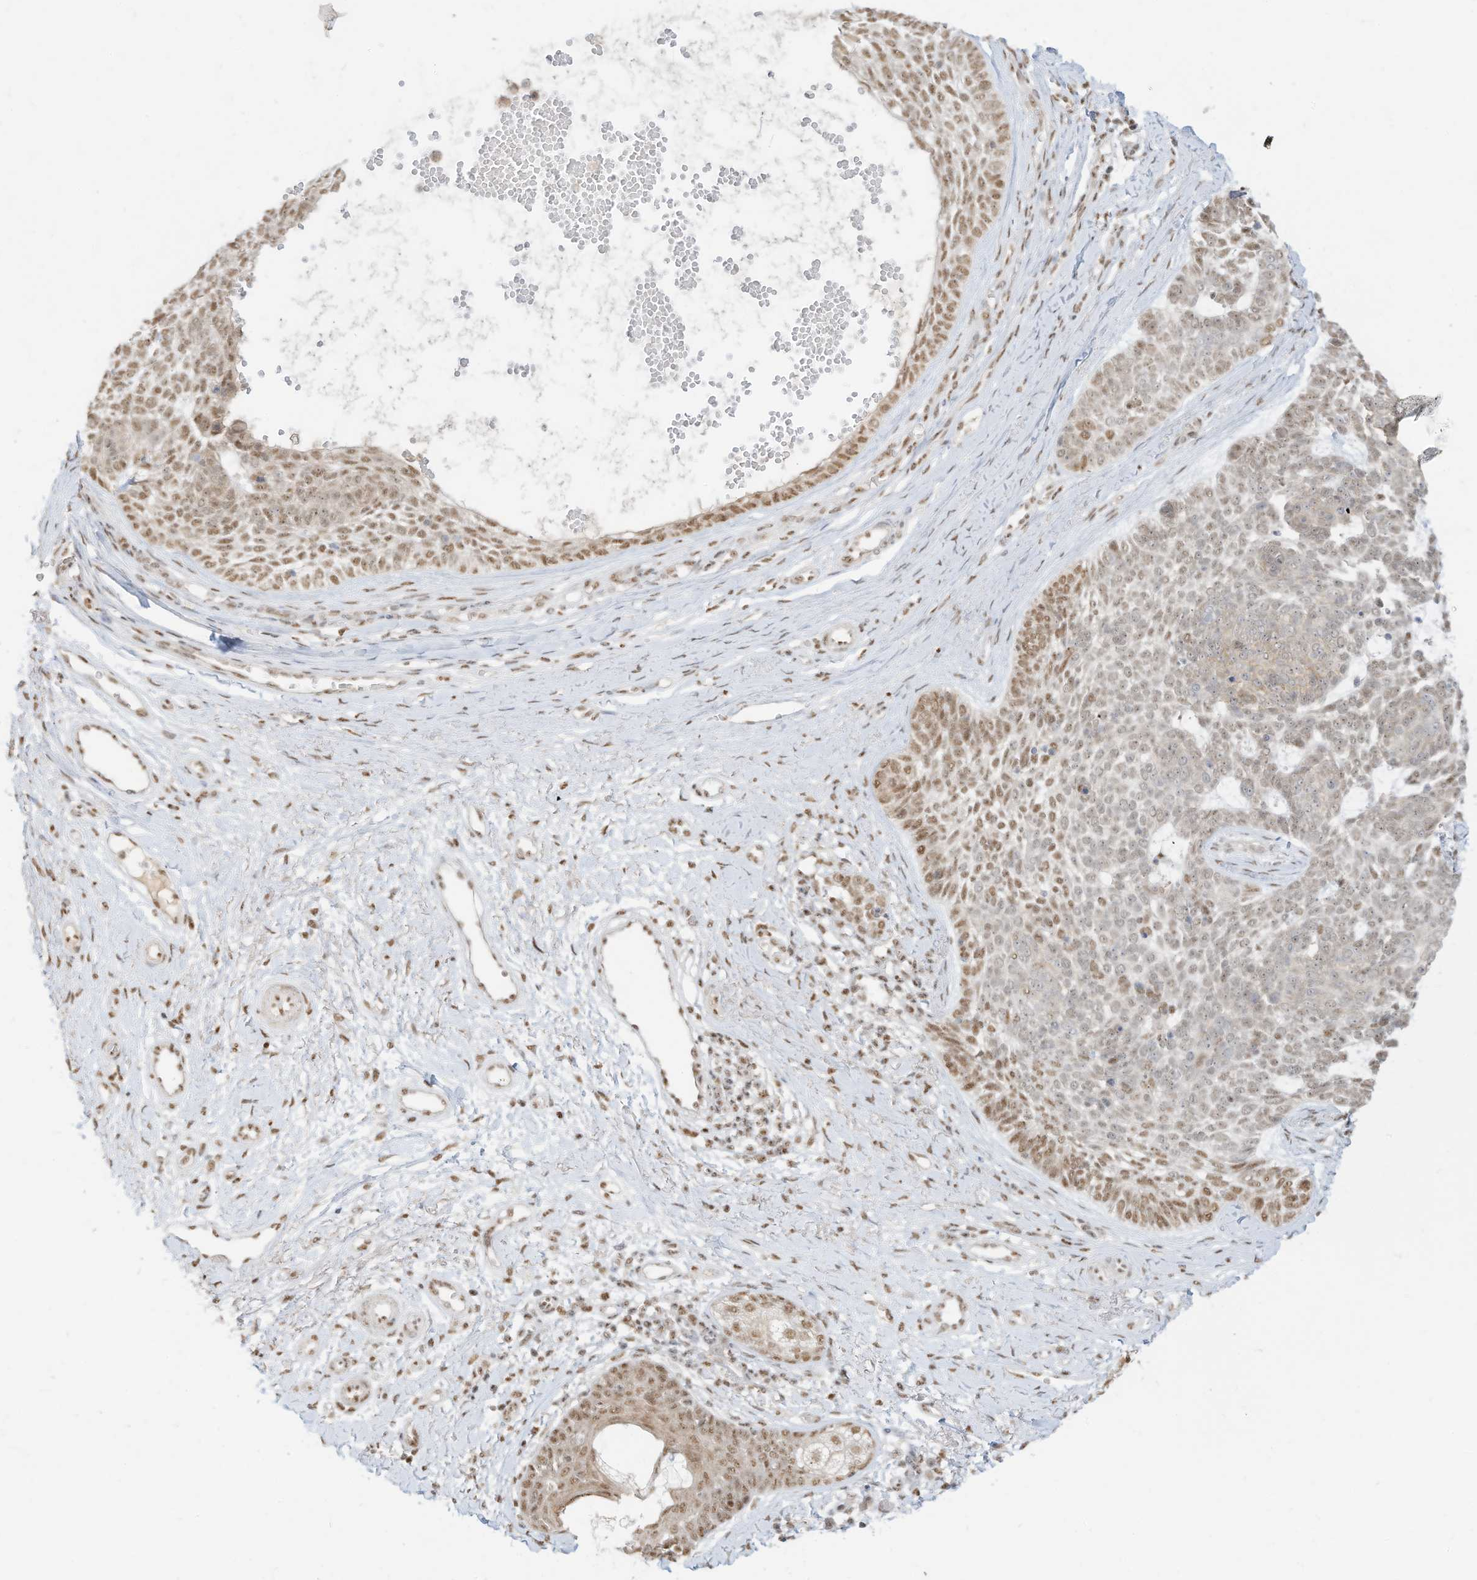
{"staining": {"intensity": "moderate", "quantity": "<25%", "location": "nuclear"}, "tissue": "skin cancer", "cell_type": "Tumor cells", "image_type": "cancer", "snomed": [{"axis": "morphology", "description": "Basal cell carcinoma"}, {"axis": "topography", "description": "Skin"}], "caption": "The immunohistochemical stain labels moderate nuclear positivity in tumor cells of skin cancer tissue. (DAB IHC with brightfield microscopy, high magnification).", "gene": "NHSL1", "patient": {"sex": "female", "age": 81}}